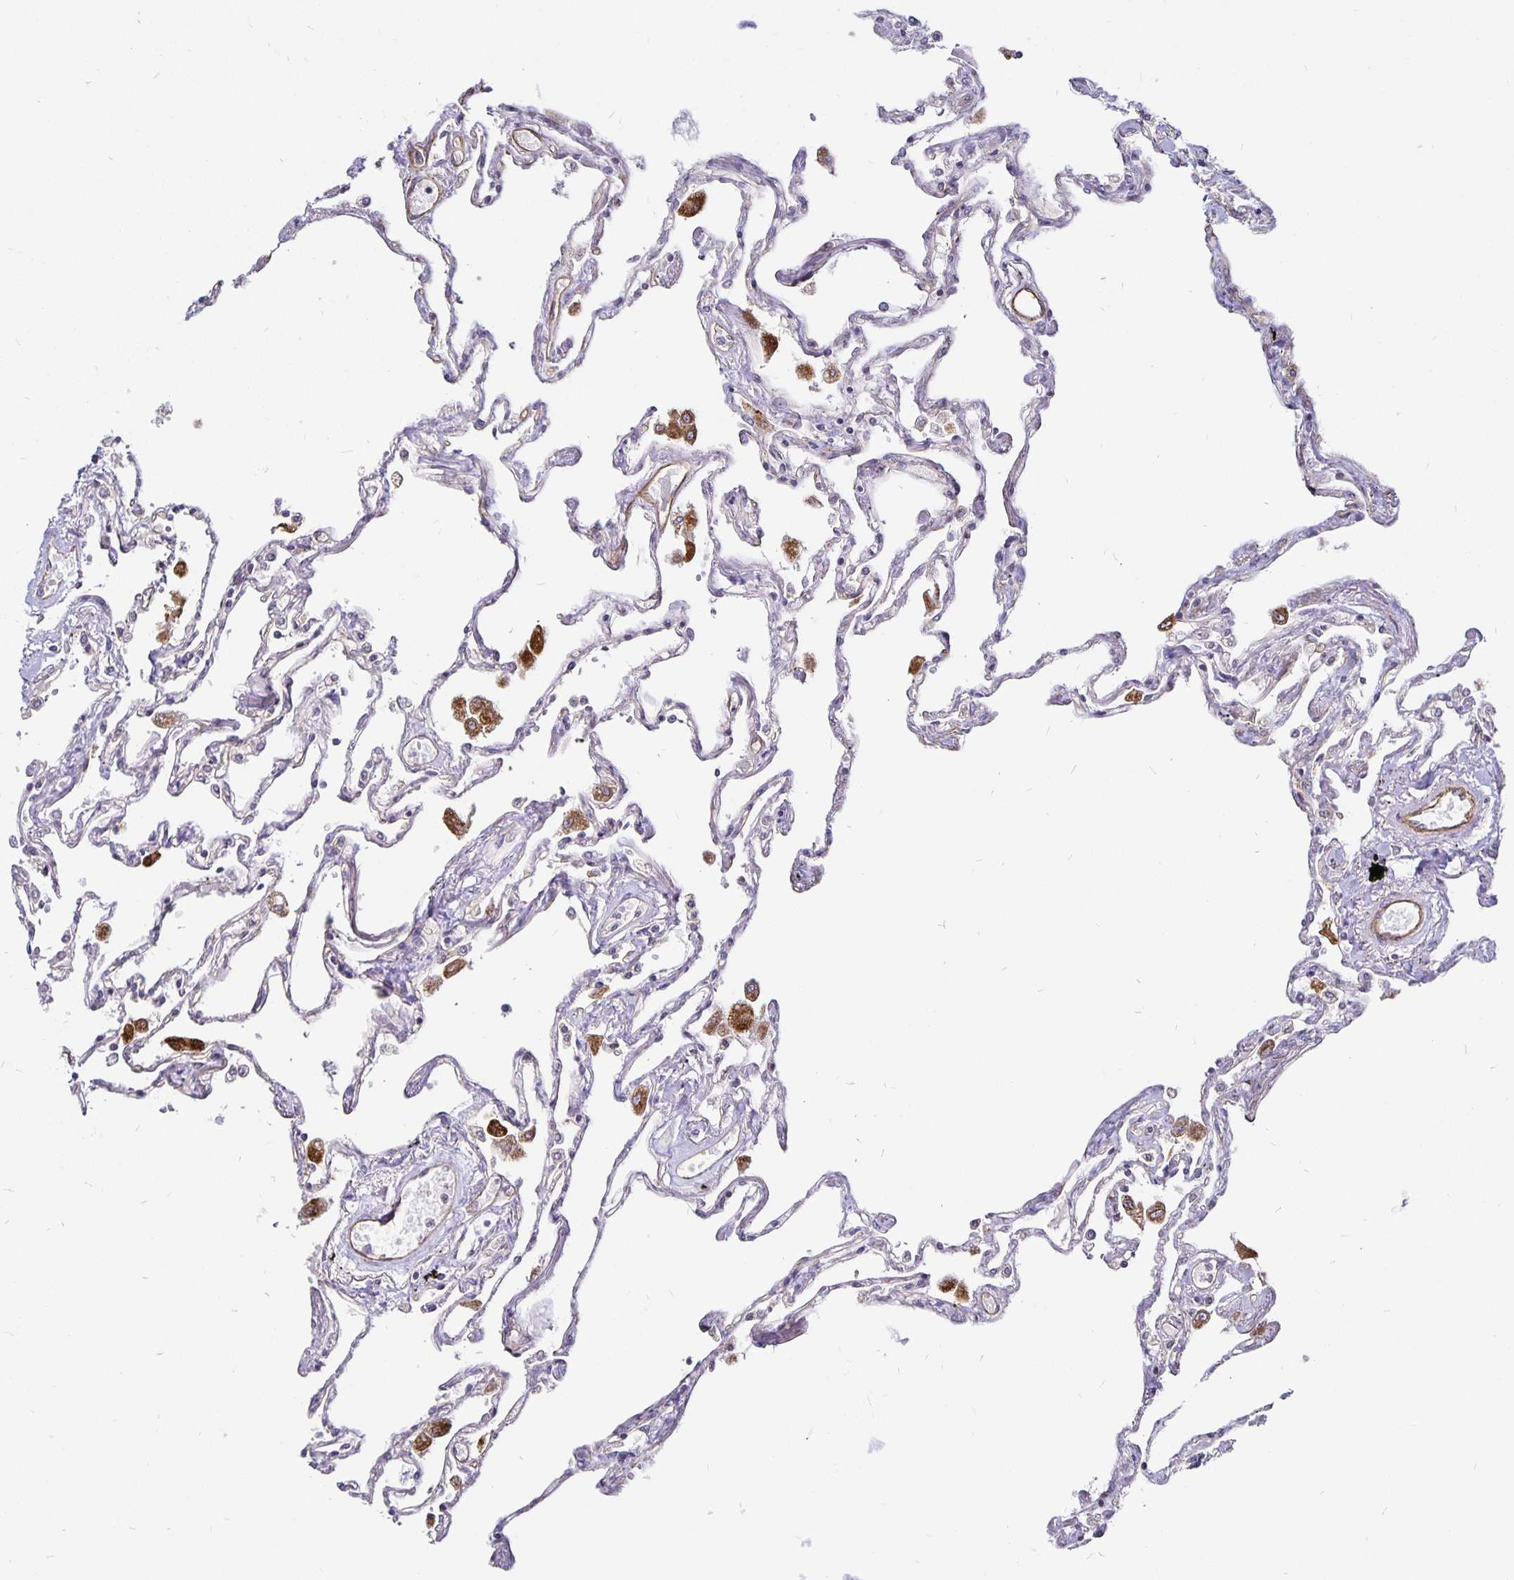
{"staining": {"intensity": "negative", "quantity": "none", "location": "none"}, "tissue": "lung", "cell_type": "Alveolar cells", "image_type": "normal", "snomed": [{"axis": "morphology", "description": "Normal tissue, NOS"}, {"axis": "morphology", "description": "Adenocarcinoma, NOS"}, {"axis": "topography", "description": "Cartilage tissue"}, {"axis": "topography", "description": "Lung"}], "caption": "The image shows no staining of alveolar cells in benign lung. Nuclei are stained in blue.", "gene": "CYP27A1", "patient": {"sex": "female", "age": 67}}